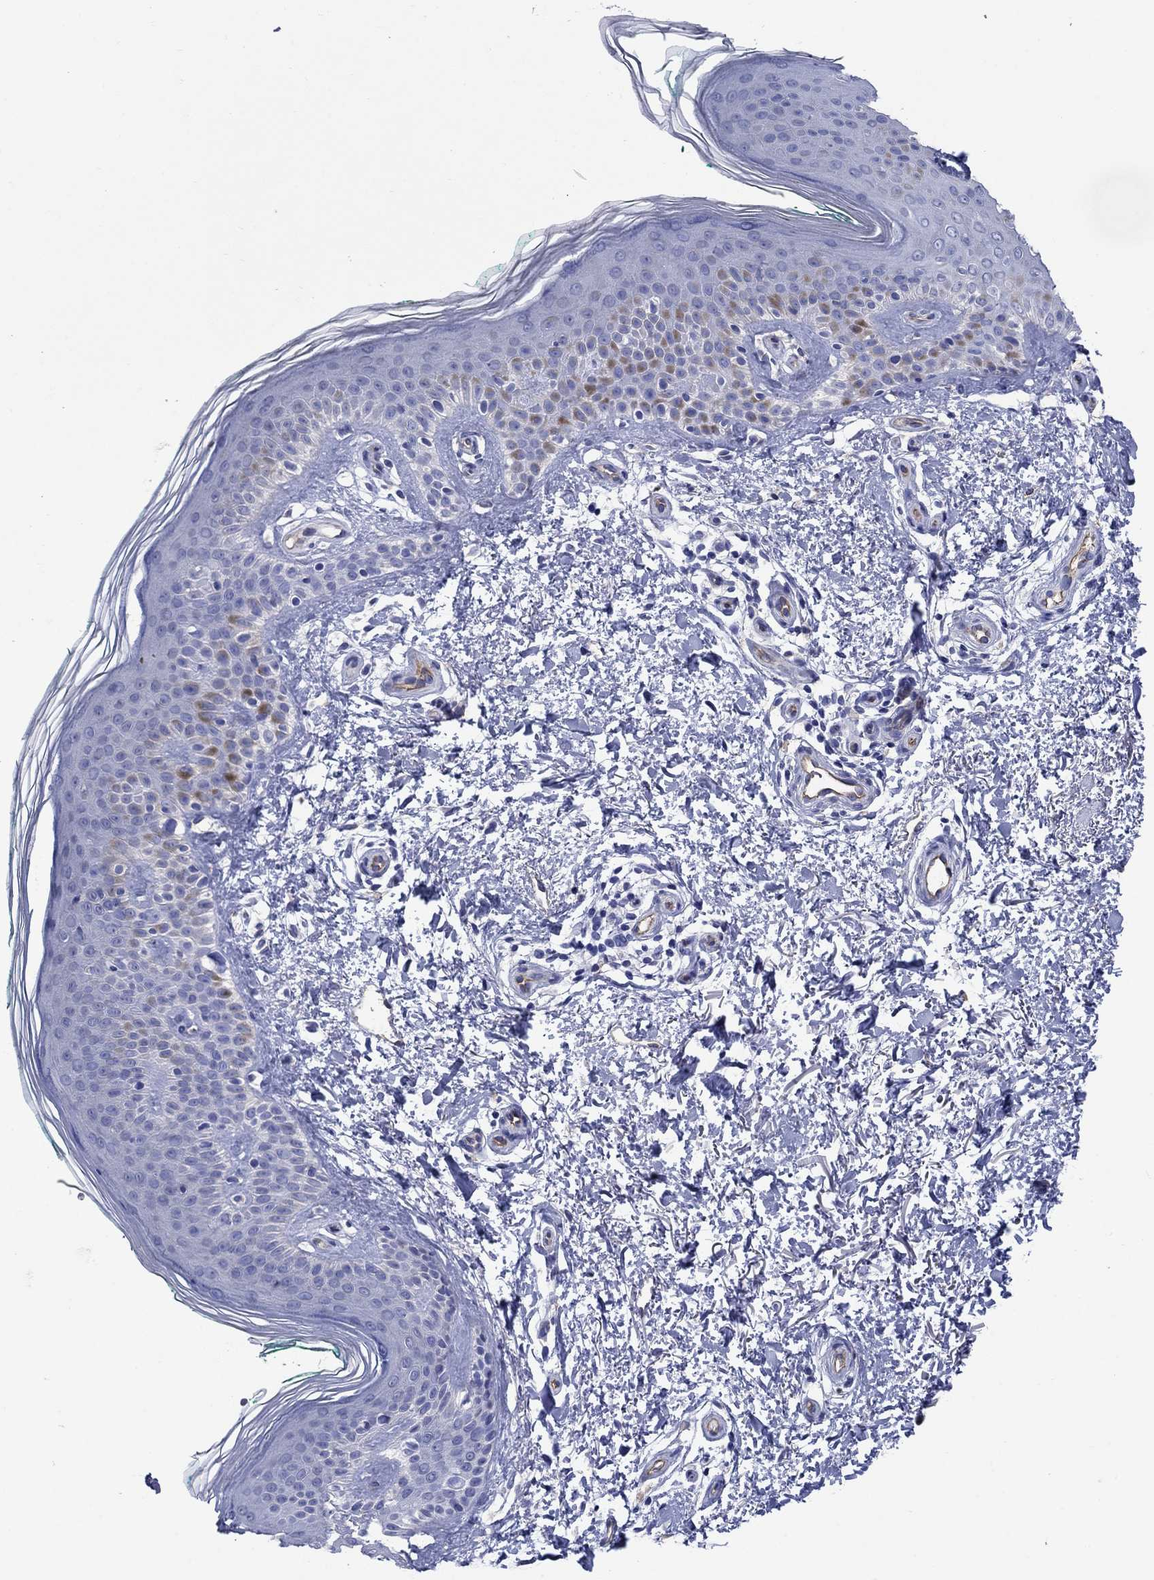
{"staining": {"intensity": "negative", "quantity": "none", "location": "none"}, "tissue": "skin", "cell_type": "Fibroblasts", "image_type": "normal", "snomed": [{"axis": "morphology", "description": "Normal tissue, NOS"}, {"axis": "morphology", "description": "Inflammation, NOS"}, {"axis": "morphology", "description": "Fibrosis, NOS"}, {"axis": "topography", "description": "Skin"}], "caption": "Immunohistochemistry (IHC) micrograph of benign skin: human skin stained with DAB (3,3'-diaminobenzidine) reveals no significant protein staining in fibroblasts.", "gene": "SMCP", "patient": {"sex": "male", "age": 71}}